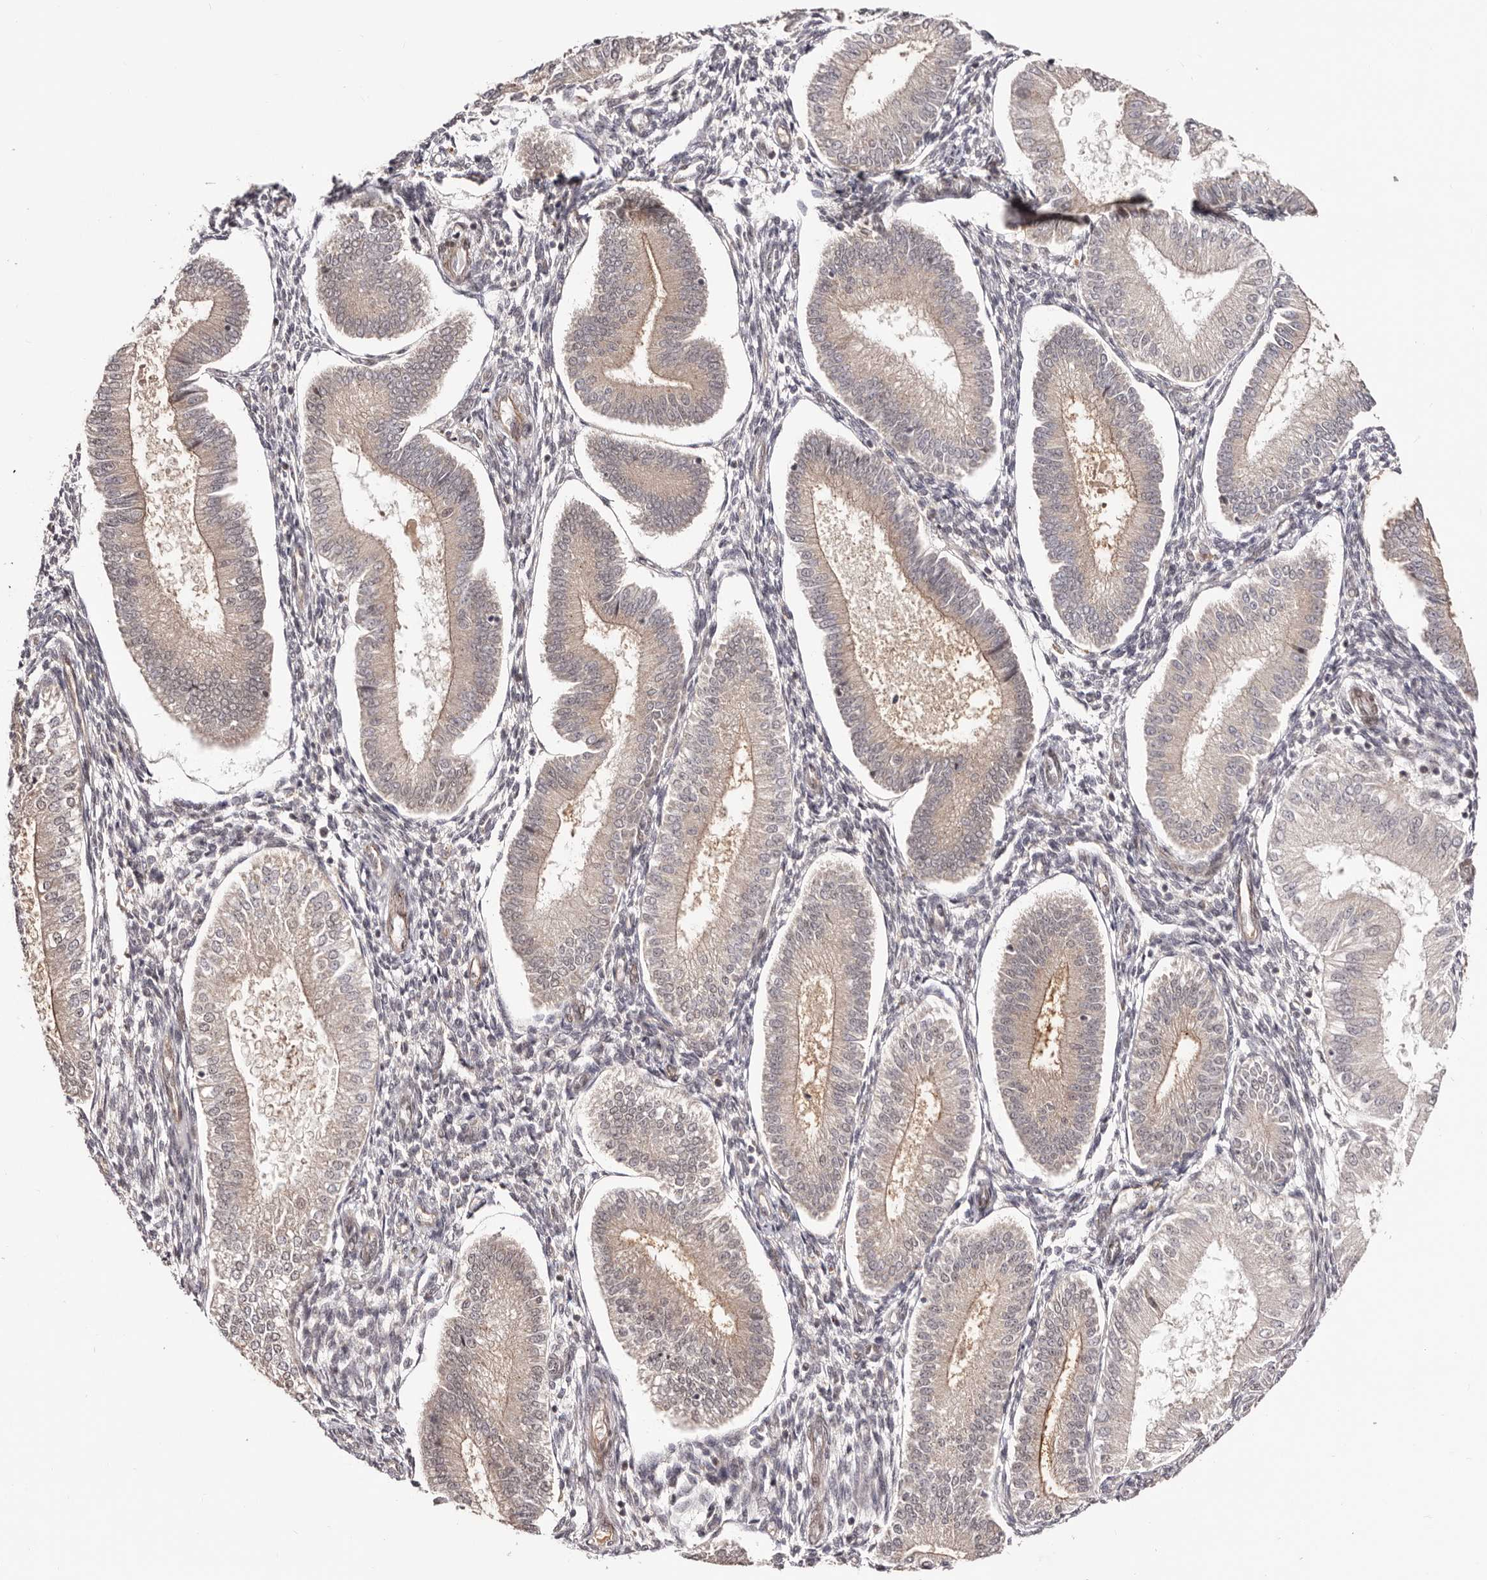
{"staining": {"intensity": "negative", "quantity": "none", "location": "none"}, "tissue": "endometrium", "cell_type": "Cells in endometrial stroma", "image_type": "normal", "snomed": [{"axis": "morphology", "description": "Normal tissue, NOS"}, {"axis": "topography", "description": "Endometrium"}], "caption": "A high-resolution histopathology image shows immunohistochemistry (IHC) staining of benign endometrium, which exhibits no significant staining in cells in endometrial stroma.", "gene": "EGR3", "patient": {"sex": "female", "age": 39}}